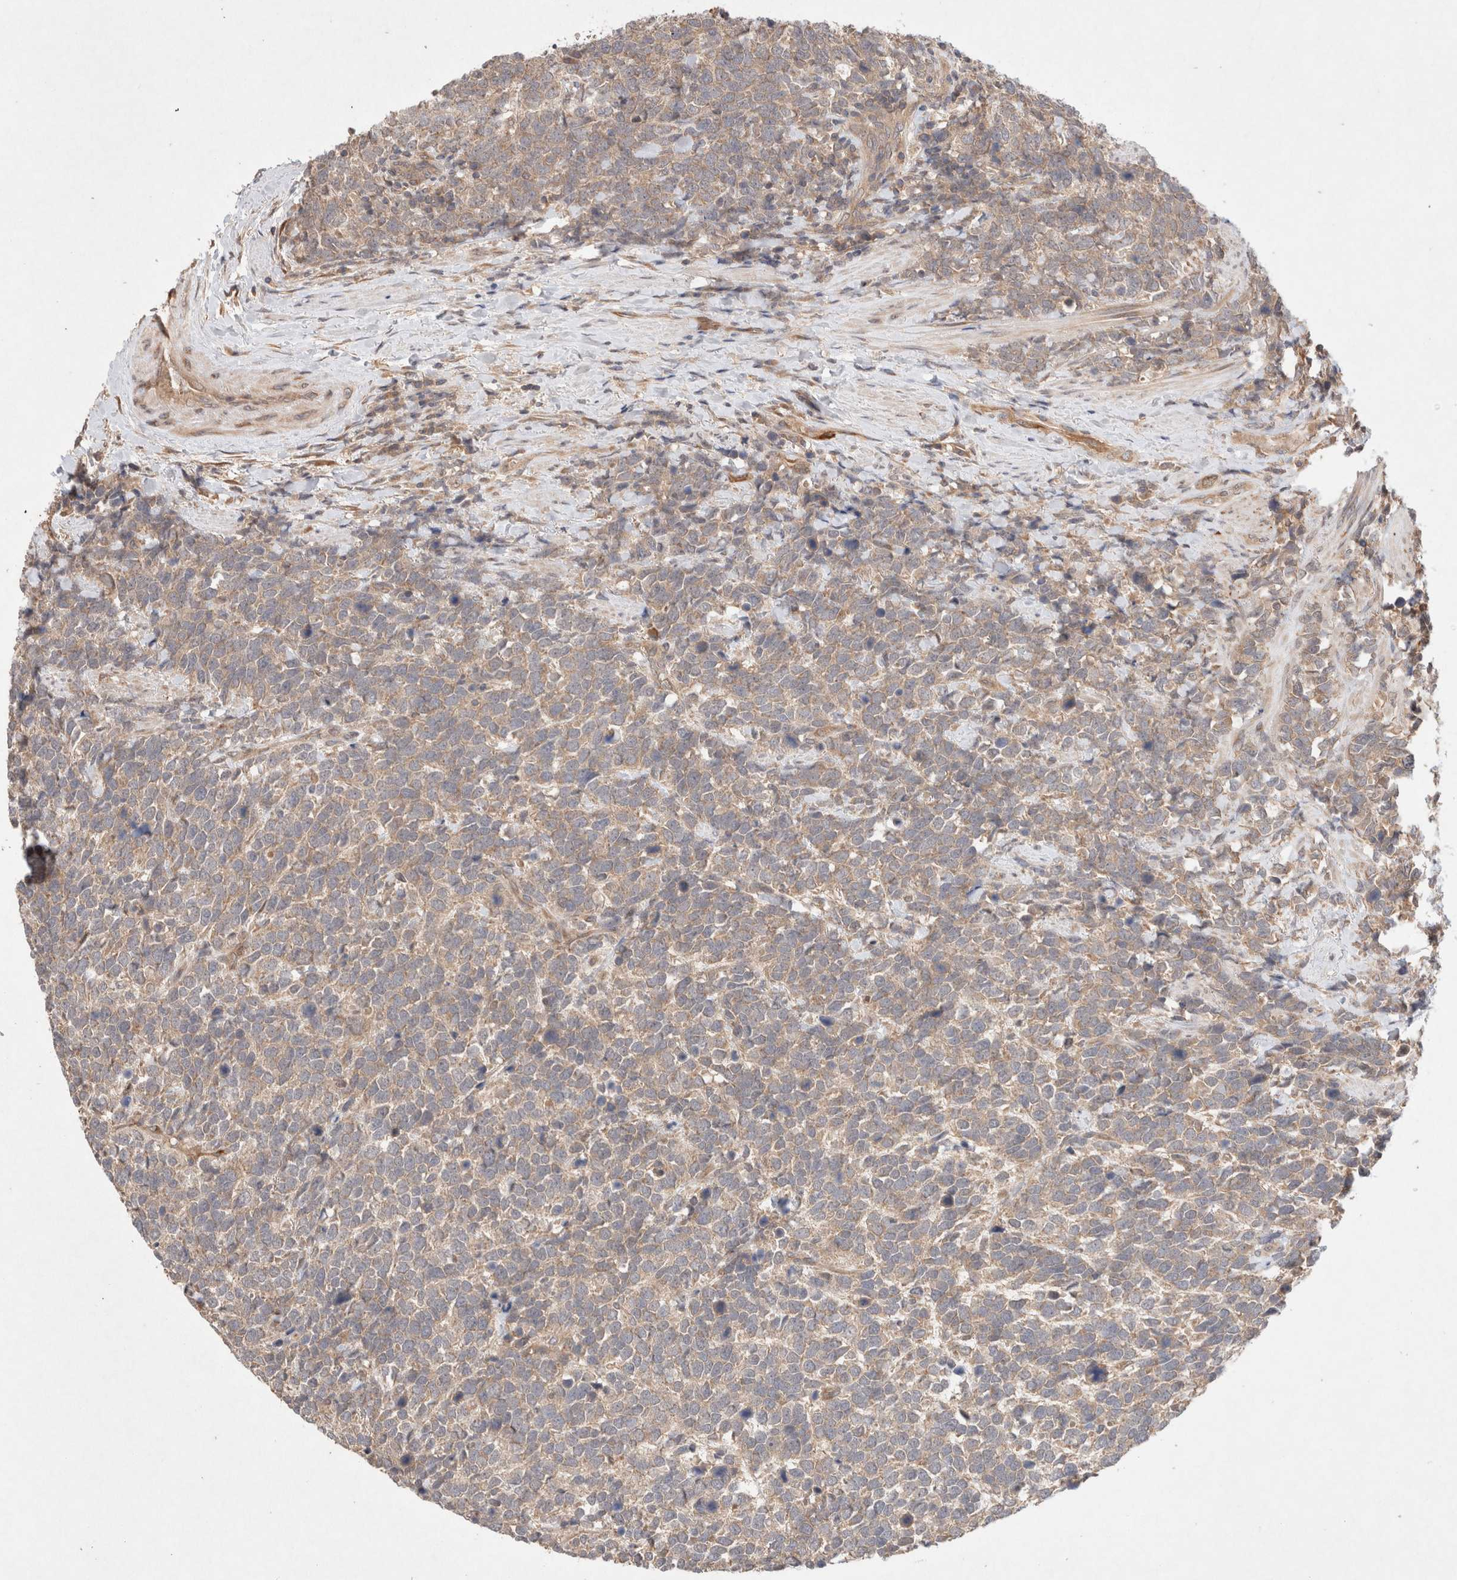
{"staining": {"intensity": "weak", "quantity": ">75%", "location": "cytoplasmic/membranous"}, "tissue": "urothelial cancer", "cell_type": "Tumor cells", "image_type": "cancer", "snomed": [{"axis": "morphology", "description": "Urothelial carcinoma, High grade"}, {"axis": "topography", "description": "Urinary bladder"}], "caption": "Immunohistochemical staining of human urothelial cancer reveals weak cytoplasmic/membranous protein expression in approximately >75% of tumor cells.", "gene": "KLHL20", "patient": {"sex": "female", "age": 82}}